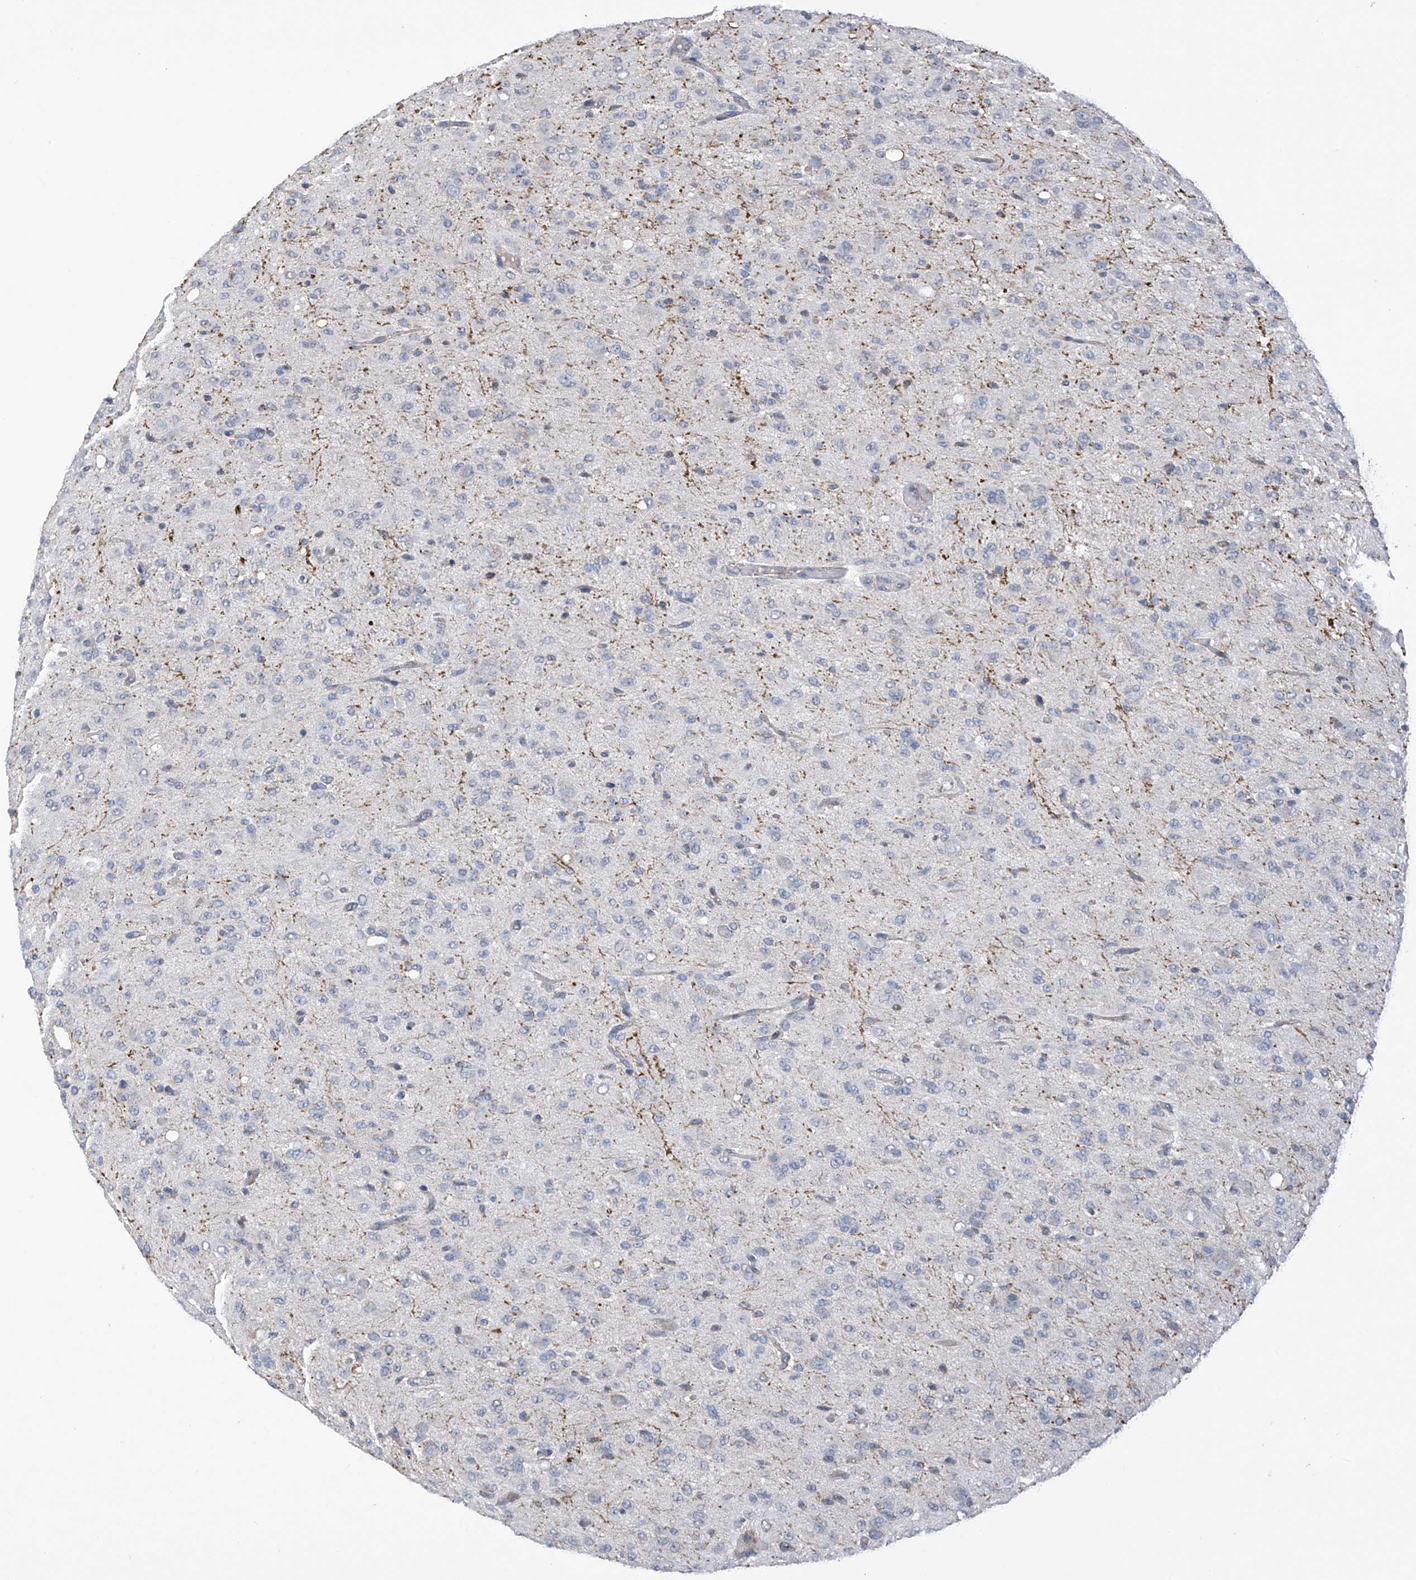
{"staining": {"intensity": "negative", "quantity": "none", "location": "none"}, "tissue": "glioma", "cell_type": "Tumor cells", "image_type": "cancer", "snomed": [{"axis": "morphology", "description": "Glioma, malignant, High grade"}, {"axis": "topography", "description": "Brain"}], "caption": "Immunohistochemical staining of human malignant glioma (high-grade) demonstrates no significant positivity in tumor cells.", "gene": "SLCO4A1", "patient": {"sex": "female", "age": 59}}